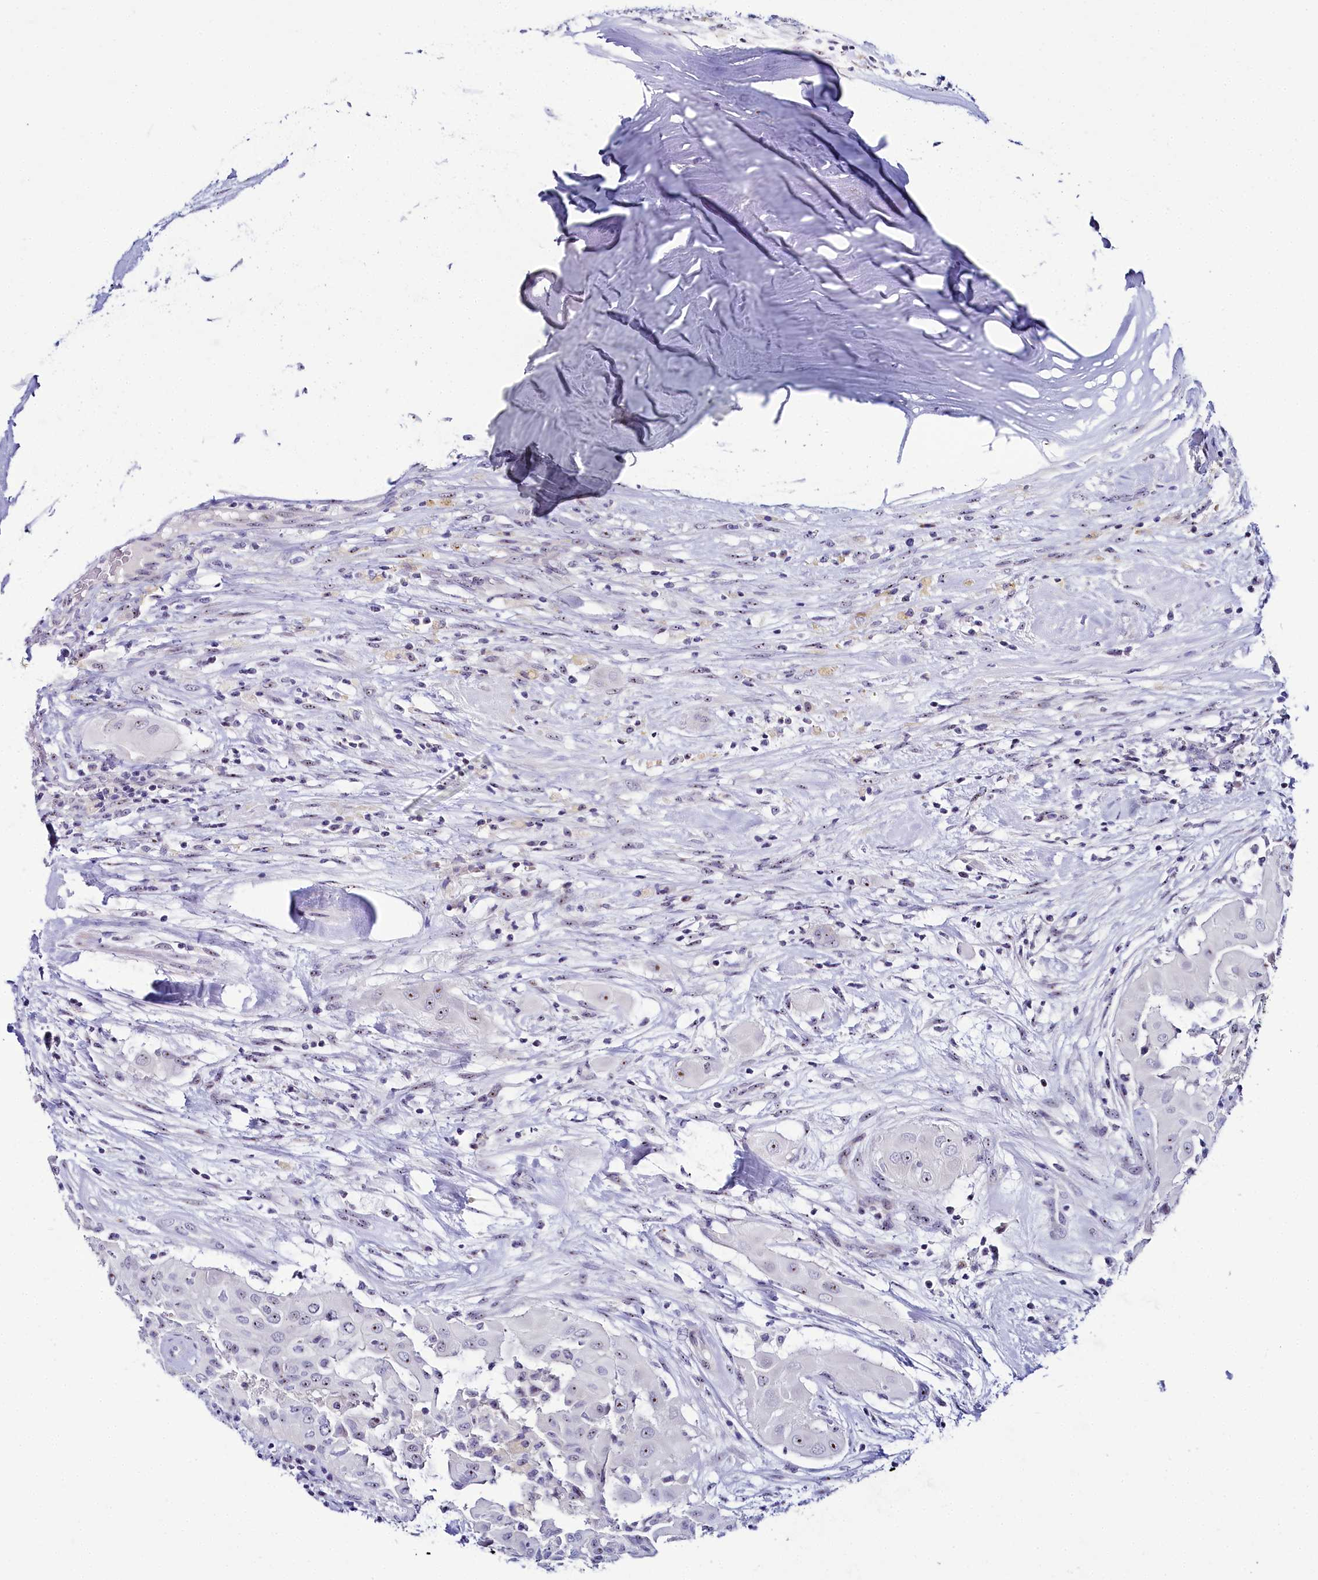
{"staining": {"intensity": "weak", "quantity": "<25%", "location": "nuclear"}, "tissue": "thyroid cancer", "cell_type": "Tumor cells", "image_type": "cancer", "snomed": [{"axis": "morphology", "description": "Papillary adenocarcinoma, NOS"}, {"axis": "topography", "description": "Thyroid gland"}], "caption": "An immunohistochemistry (IHC) image of thyroid papillary adenocarcinoma is shown. There is no staining in tumor cells of thyroid papillary adenocarcinoma.", "gene": "TCOF1", "patient": {"sex": "female", "age": 59}}